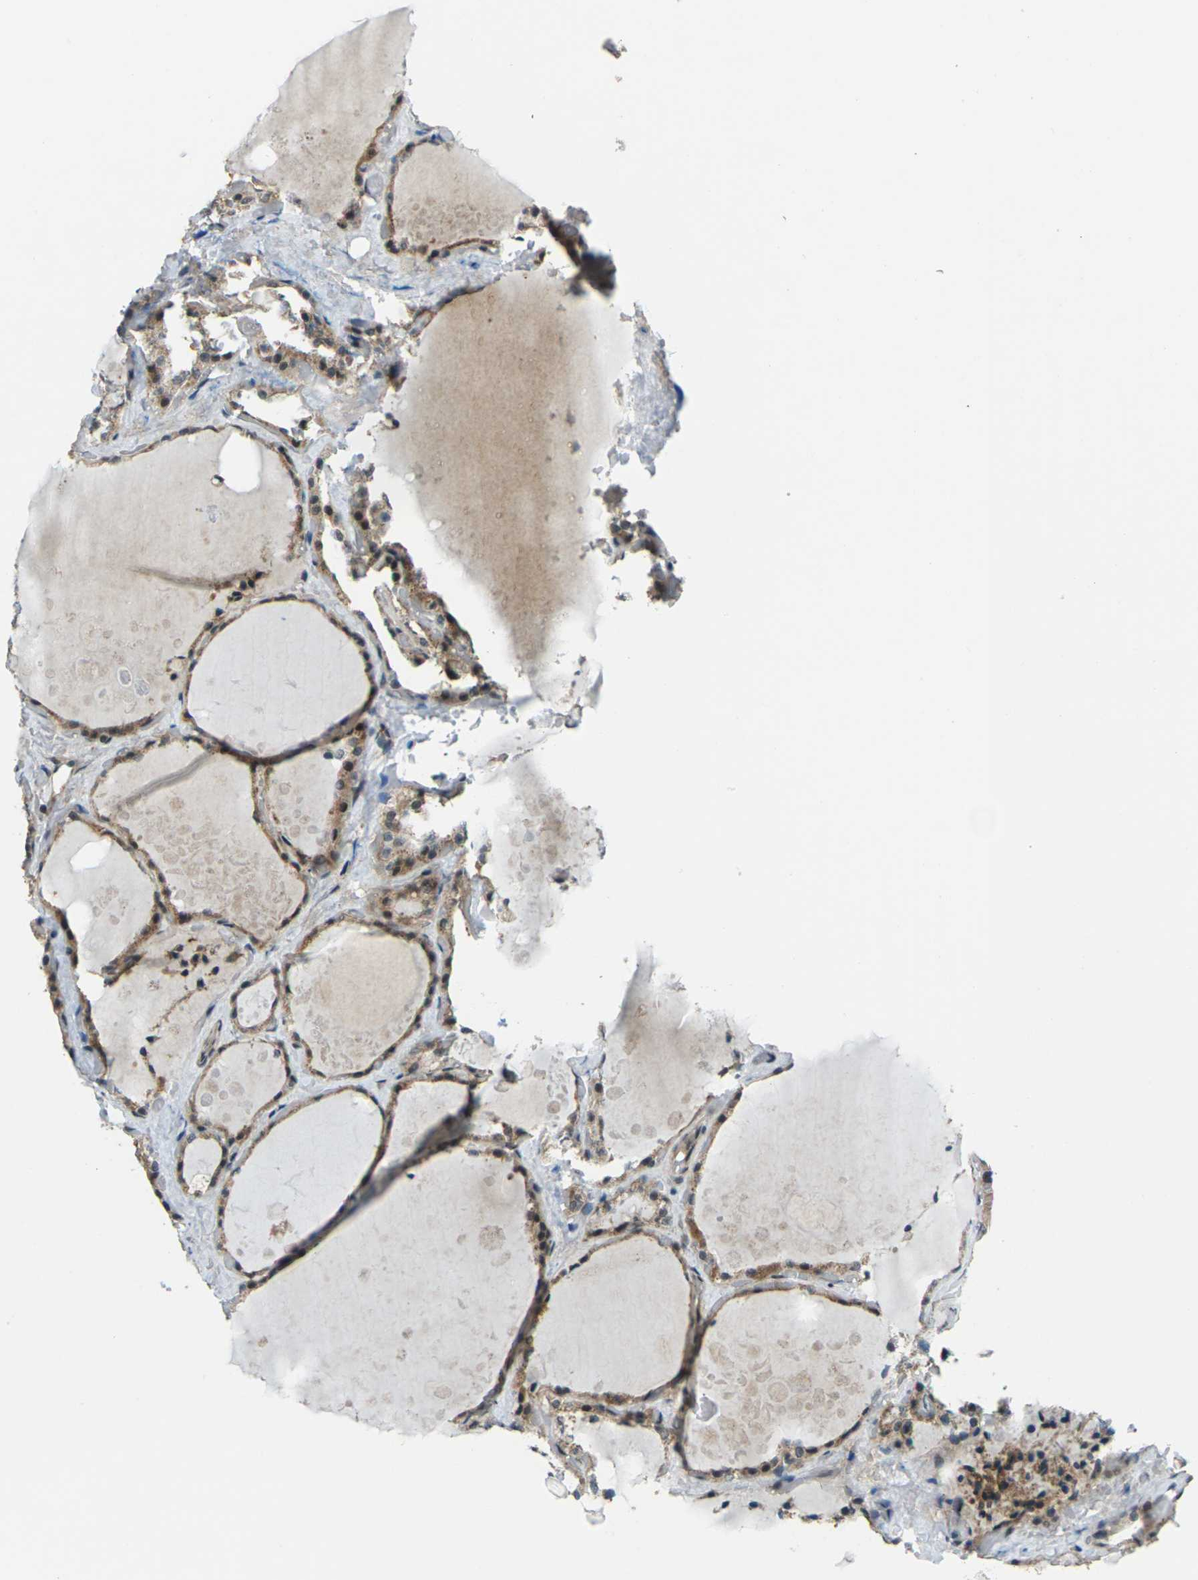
{"staining": {"intensity": "moderate", "quantity": ">75%", "location": "cytoplasmic/membranous,nuclear"}, "tissue": "thyroid gland", "cell_type": "Glandular cells", "image_type": "normal", "snomed": [{"axis": "morphology", "description": "Normal tissue, NOS"}, {"axis": "topography", "description": "Thyroid gland"}], "caption": "Moderate cytoplasmic/membranous,nuclear positivity for a protein is identified in approximately >75% of glandular cells of unremarkable thyroid gland using immunohistochemistry (IHC).", "gene": "UBE2S", "patient": {"sex": "male", "age": 61}}